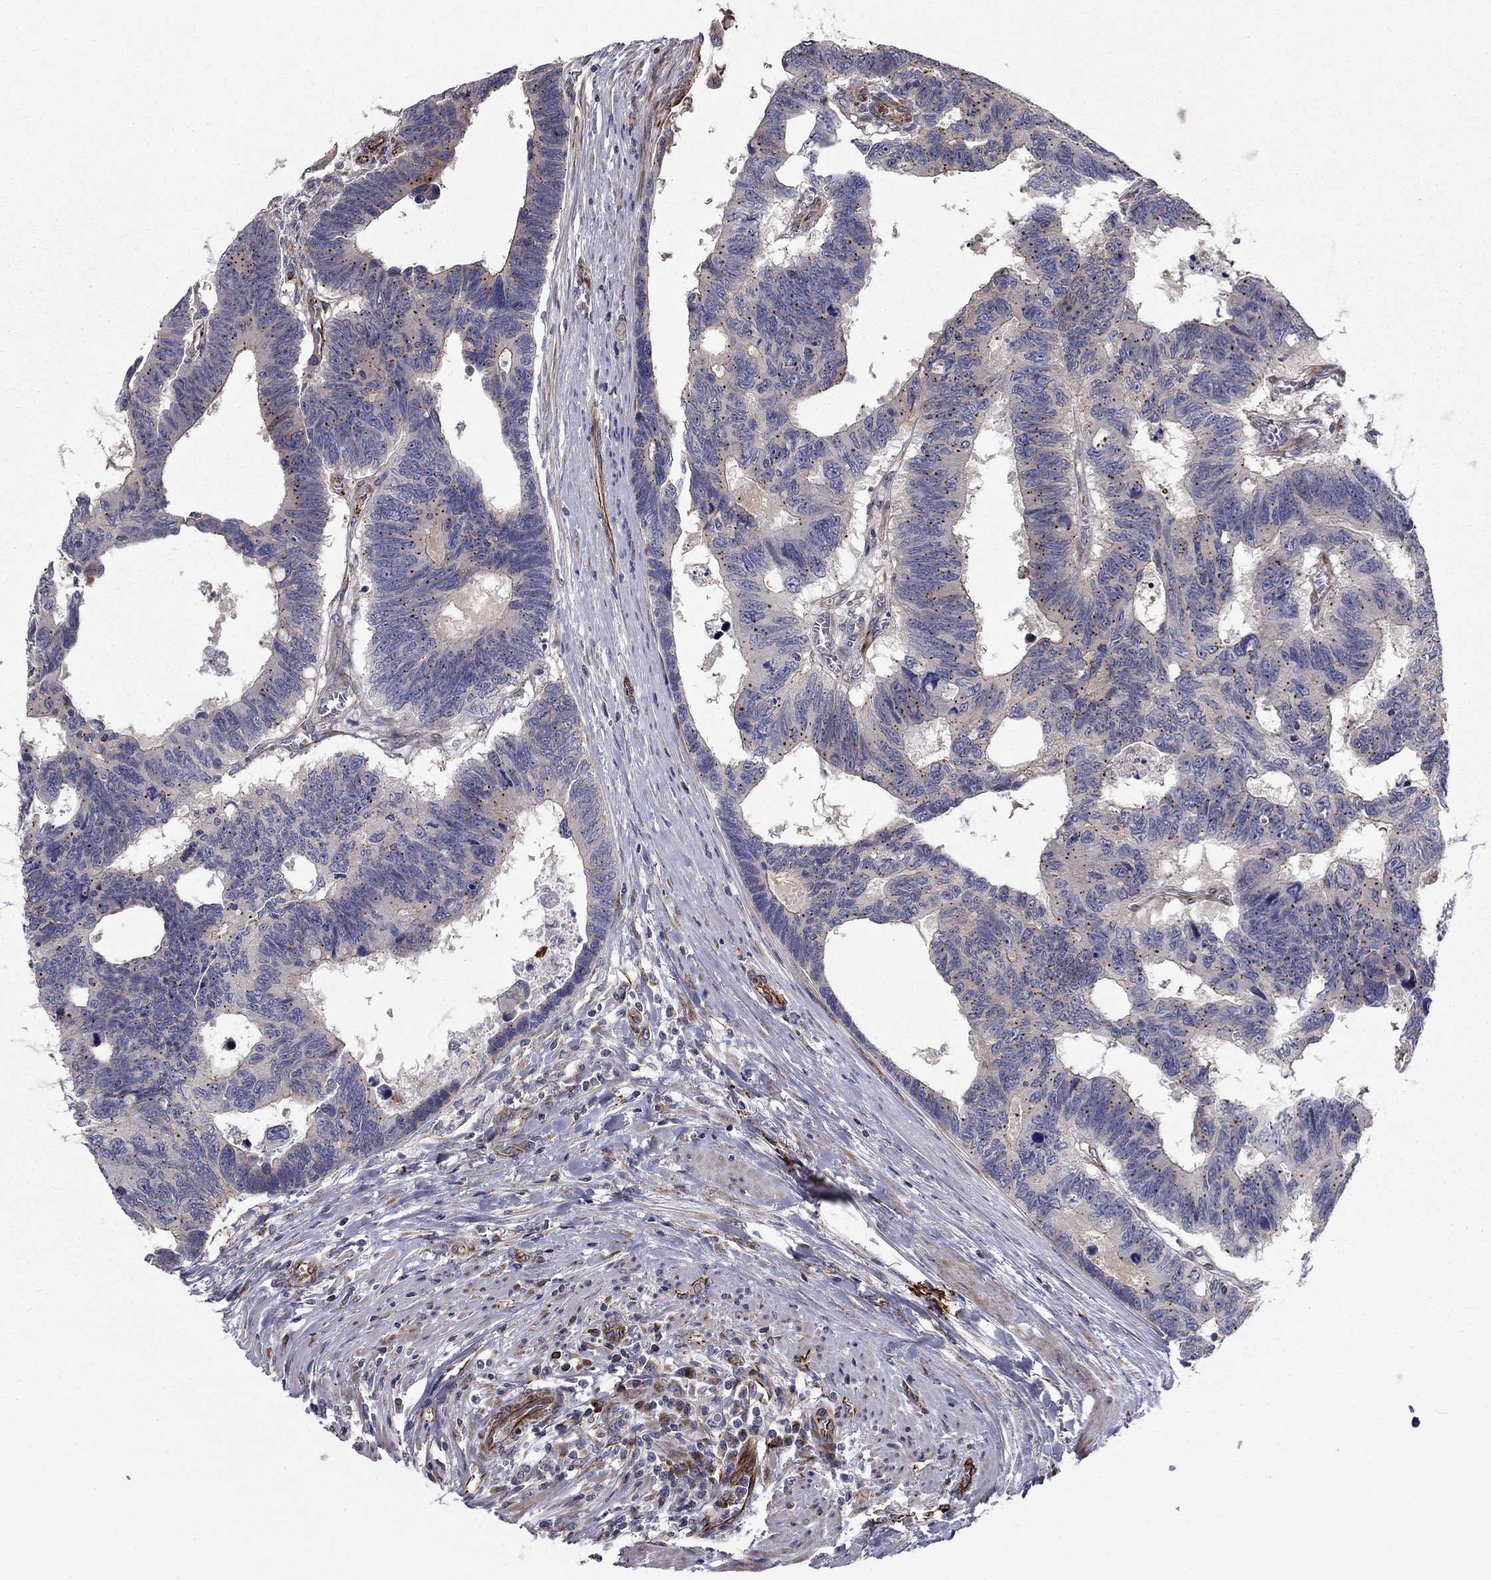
{"staining": {"intensity": "negative", "quantity": "none", "location": "none"}, "tissue": "colorectal cancer", "cell_type": "Tumor cells", "image_type": "cancer", "snomed": [{"axis": "morphology", "description": "Adenocarcinoma, NOS"}, {"axis": "topography", "description": "Colon"}], "caption": "Human adenocarcinoma (colorectal) stained for a protein using immunohistochemistry (IHC) displays no expression in tumor cells.", "gene": "CLSTN1", "patient": {"sex": "female", "age": 77}}